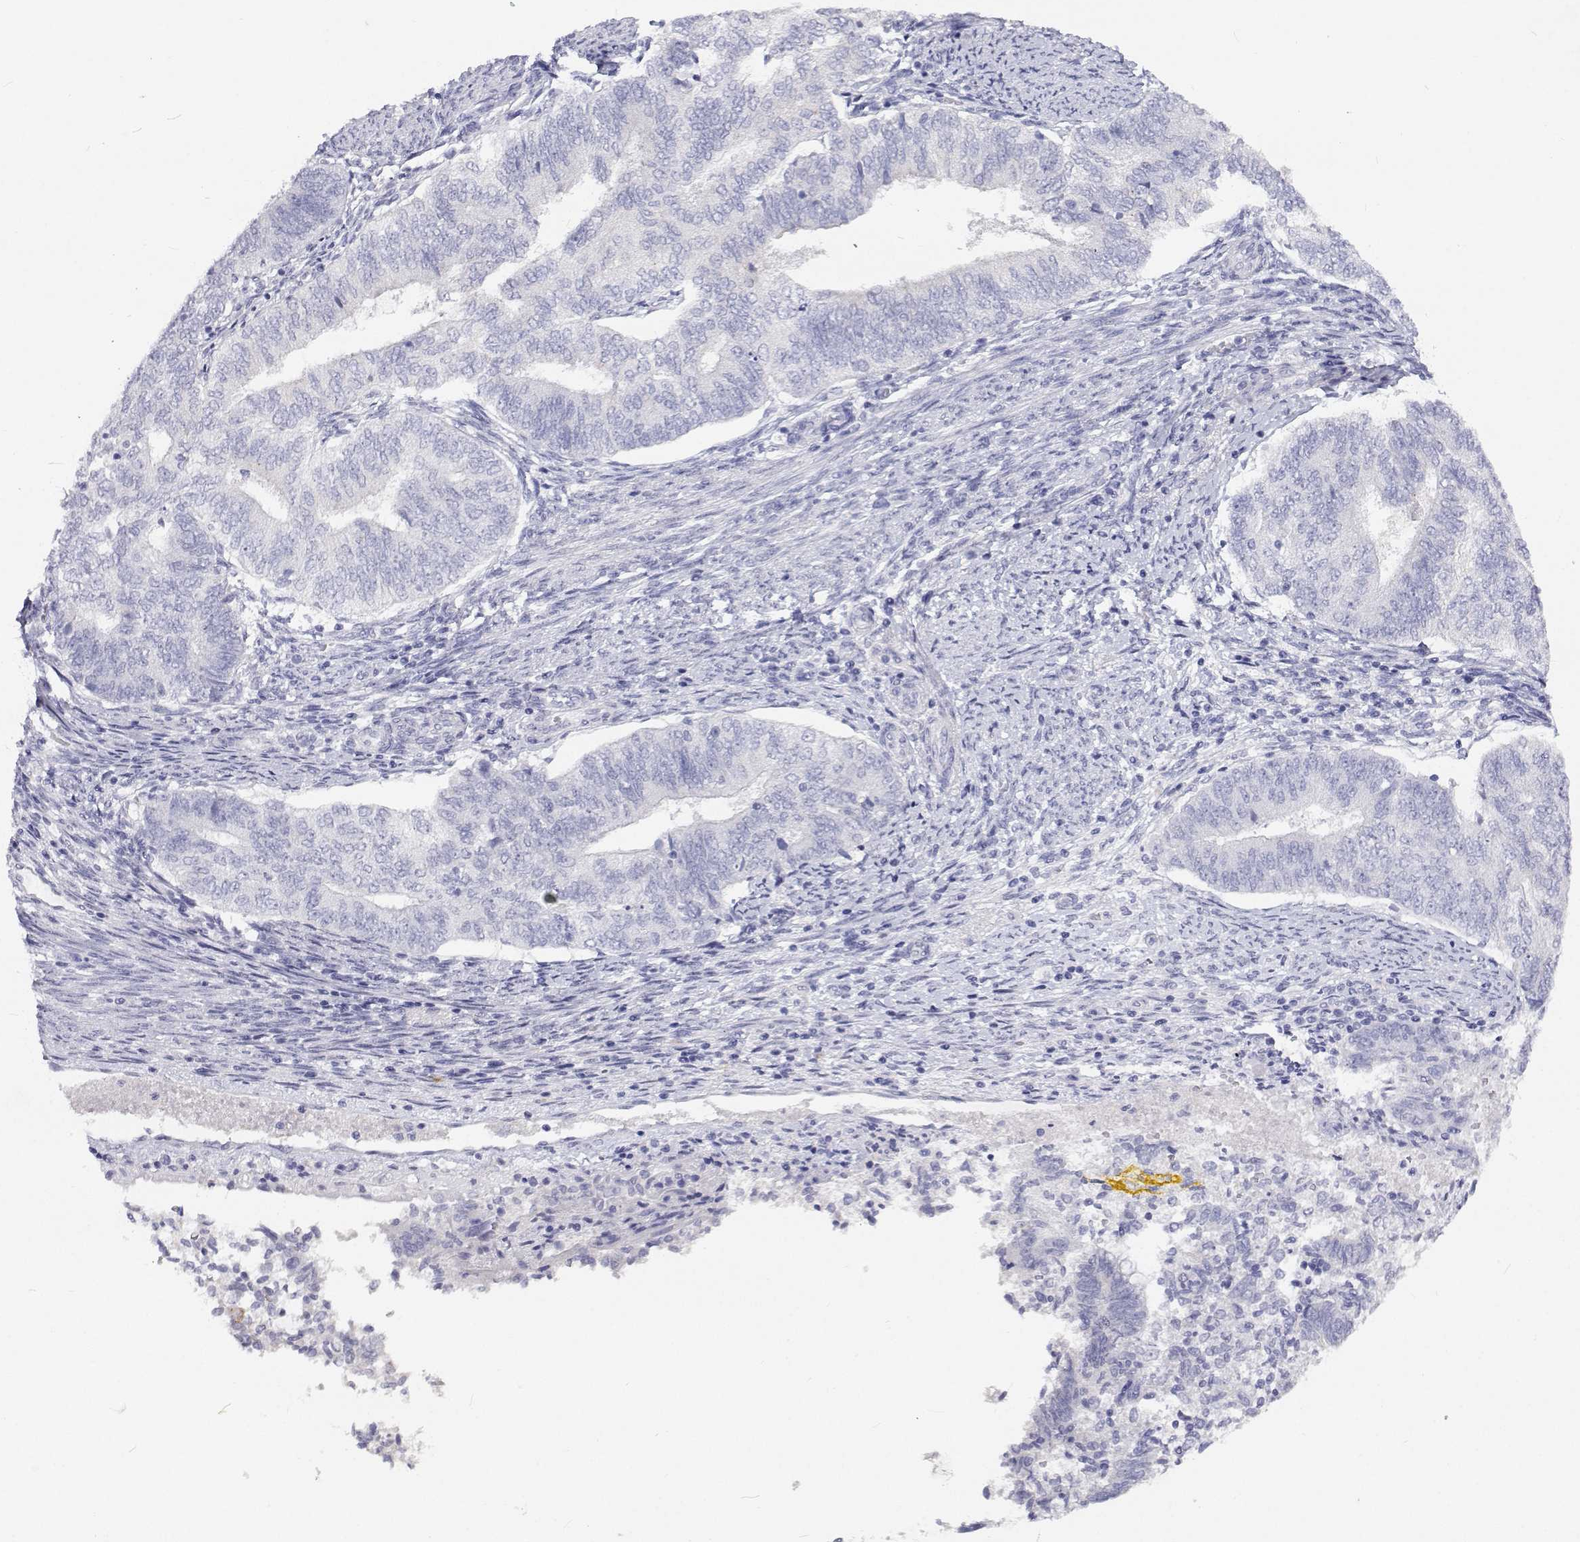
{"staining": {"intensity": "negative", "quantity": "none", "location": "none"}, "tissue": "endometrial cancer", "cell_type": "Tumor cells", "image_type": "cancer", "snomed": [{"axis": "morphology", "description": "Adenocarcinoma, NOS"}, {"axis": "topography", "description": "Endometrium"}], "caption": "The image reveals no staining of tumor cells in endometrial cancer. (DAB immunohistochemistry (IHC) with hematoxylin counter stain).", "gene": "NCR2", "patient": {"sex": "female", "age": 65}}